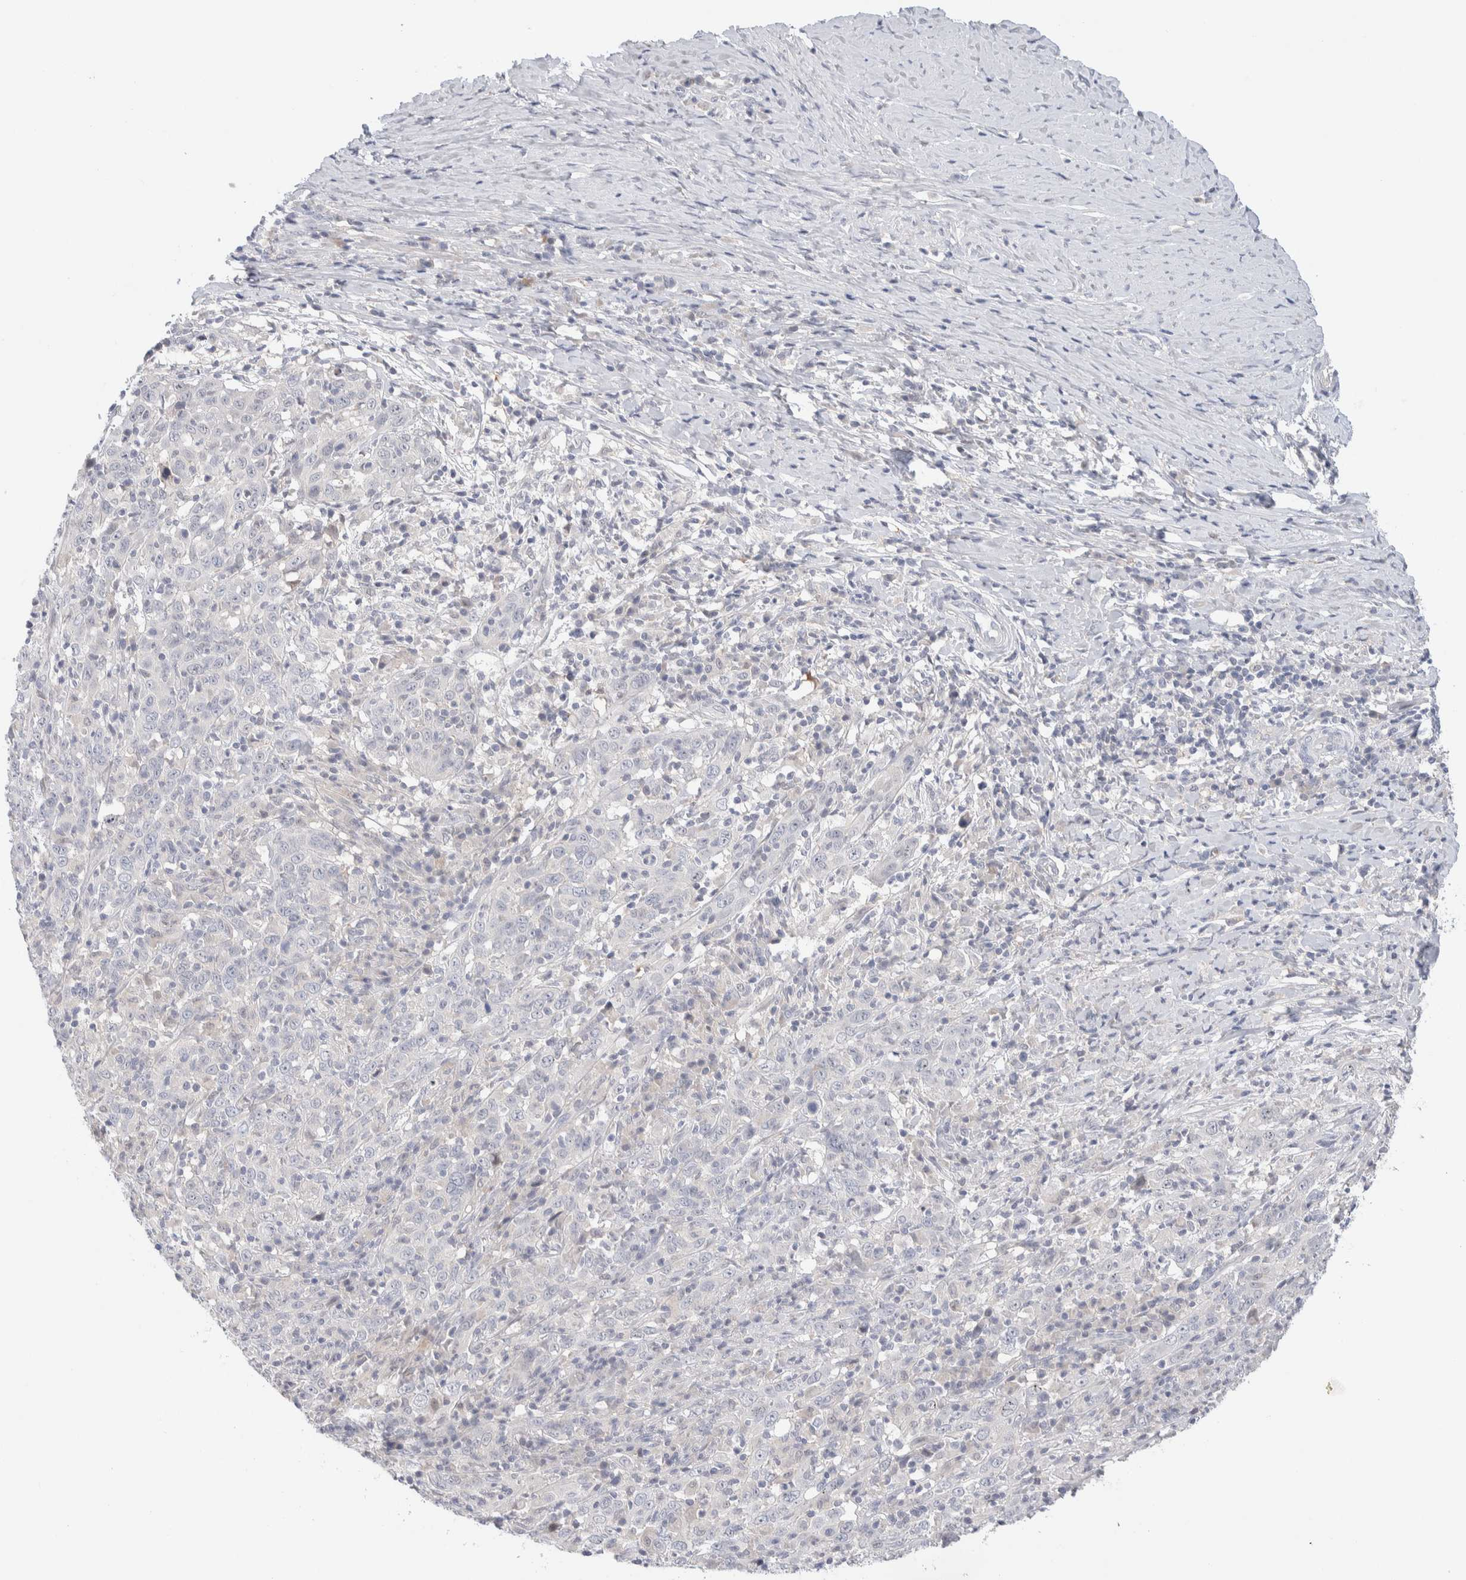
{"staining": {"intensity": "negative", "quantity": "none", "location": "none"}, "tissue": "cervical cancer", "cell_type": "Tumor cells", "image_type": "cancer", "snomed": [{"axis": "morphology", "description": "Squamous cell carcinoma, NOS"}, {"axis": "topography", "description": "Cervix"}], "caption": "Immunohistochemistry (IHC) histopathology image of neoplastic tissue: human cervical cancer (squamous cell carcinoma) stained with DAB reveals no significant protein positivity in tumor cells.", "gene": "DNAJB6", "patient": {"sex": "female", "age": 46}}